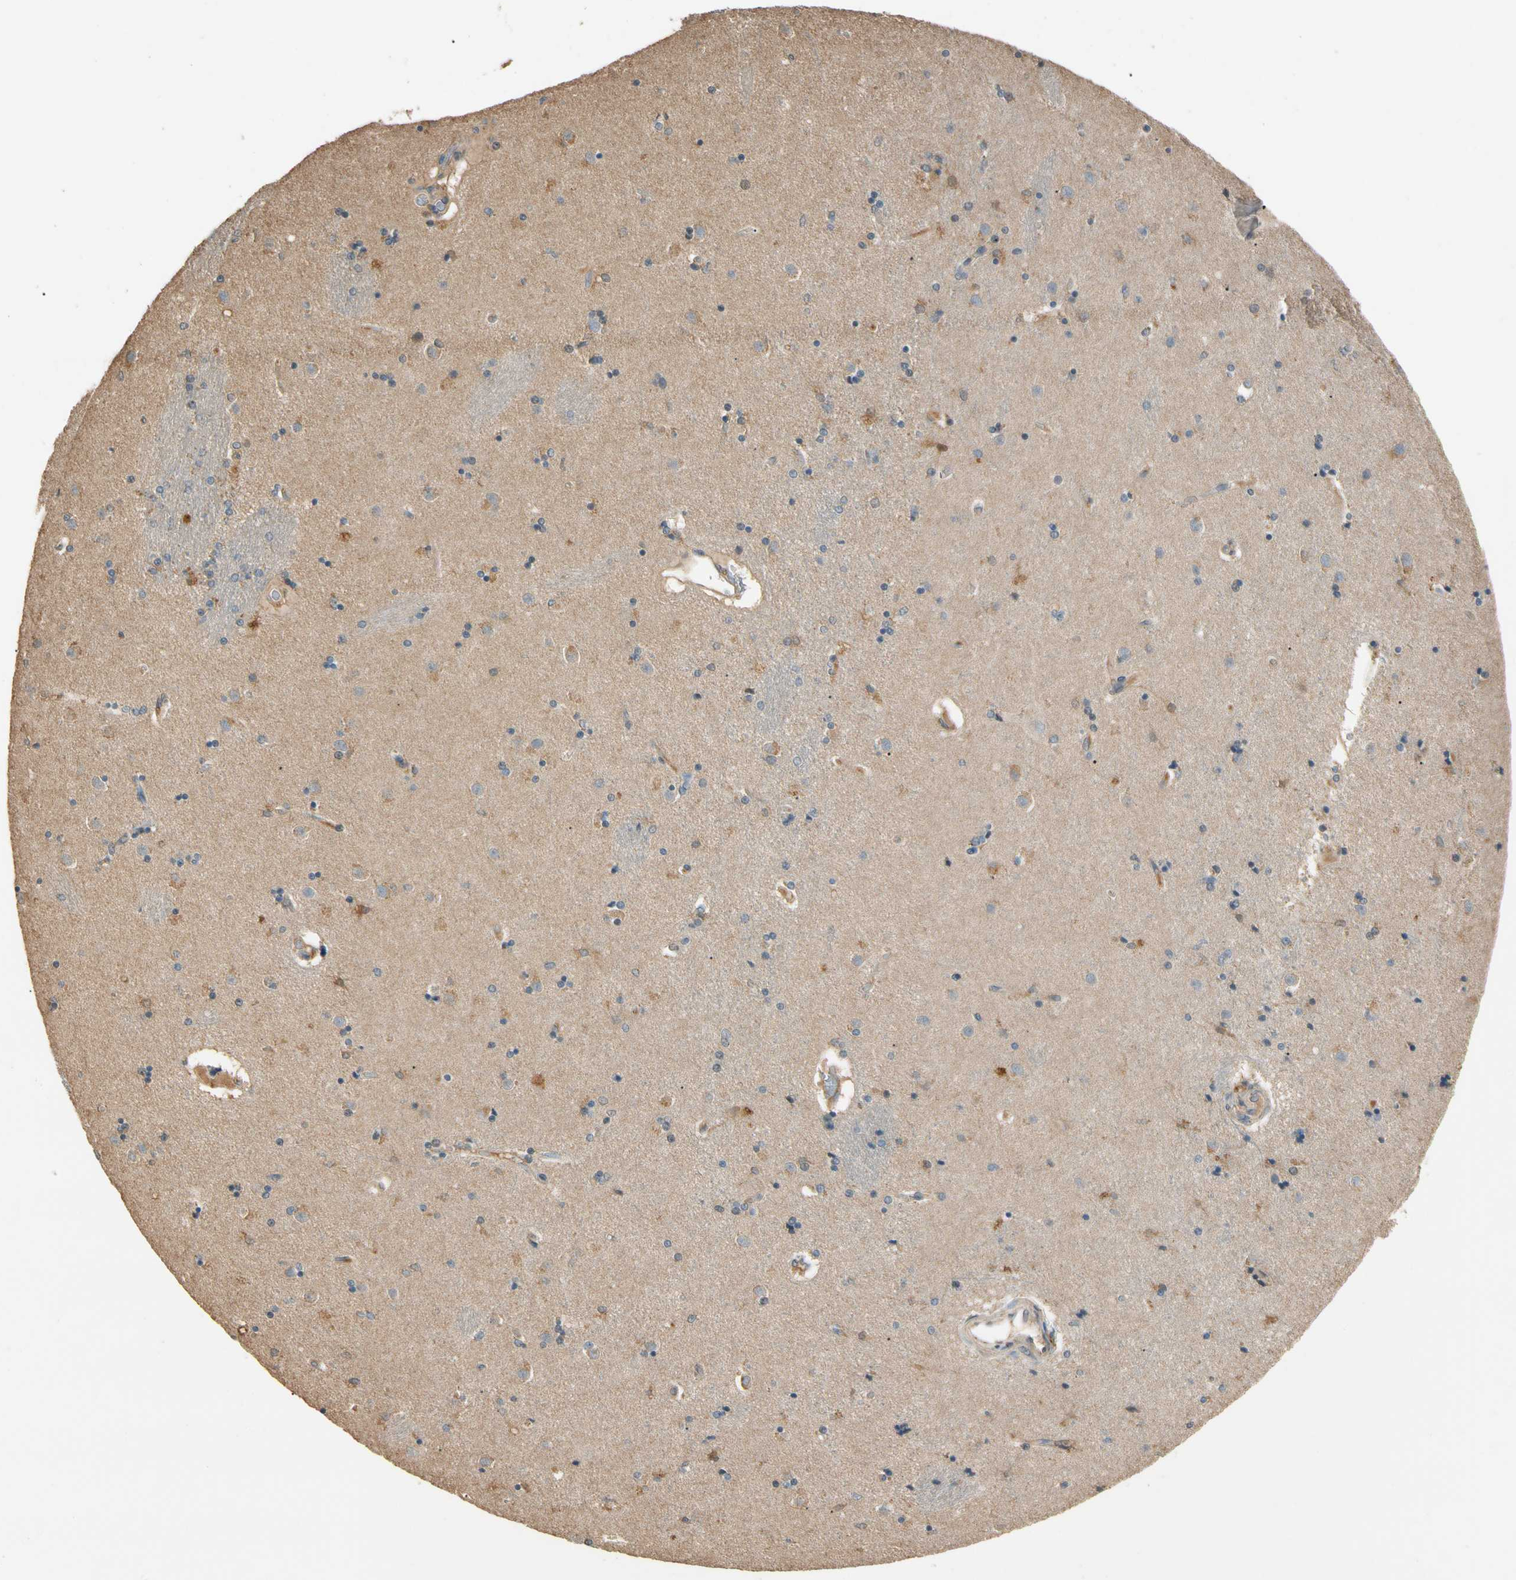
{"staining": {"intensity": "weak", "quantity": "25%-75%", "location": "cytoplasmic/membranous"}, "tissue": "caudate", "cell_type": "Glial cells", "image_type": "normal", "snomed": [{"axis": "morphology", "description": "Normal tissue, NOS"}, {"axis": "topography", "description": "Lateral ventricle wall"}], "caption": "Glial cells display low levels of weak cytoplasmic/membranous staining in approximately 25%-75% of cells in unremarkable human caudate.", "gene": "CDH6", "patient": {"sex": "female", "age": 54}}